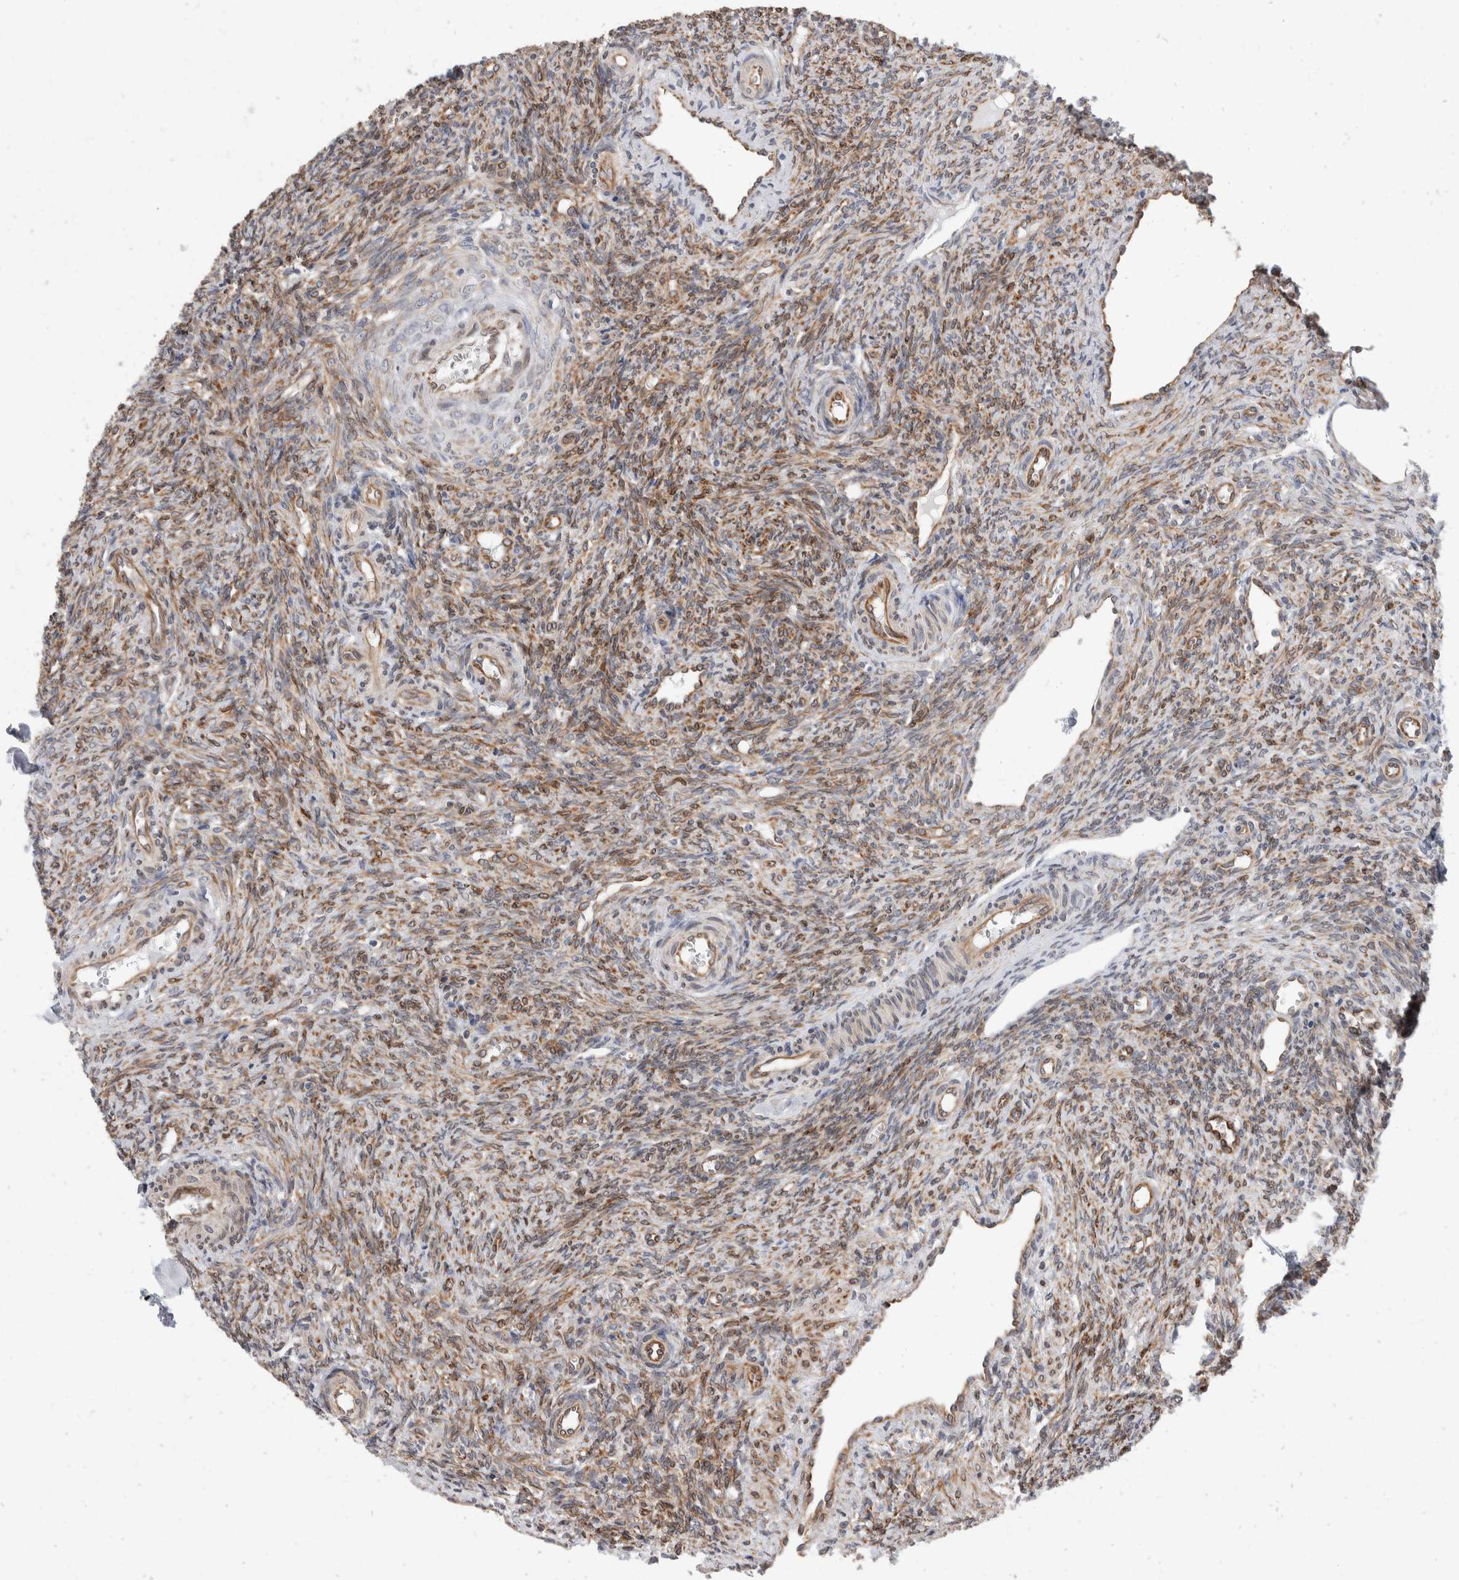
{"staining": {"intensity": "strong", "quantity": ">75%", "location": "cytoplasmic/membranous"}, "tissue": "ovary", "cell_type": "Follicle cells", "image_type": "normal", "snomed": [{"axis": "morphology", "description": "Normal tissue, NOS"}, {"axis": "topography", "description": "Ovary"}], "caption": "A histopathology image showing strong cytoplasmic/membranous expression in about >75% of follicle cells in benign ovary, as visualized by brown immunohistochemical staining.", "gene": "TMEM245", "patient": {"sex": "female", "age": 41}}